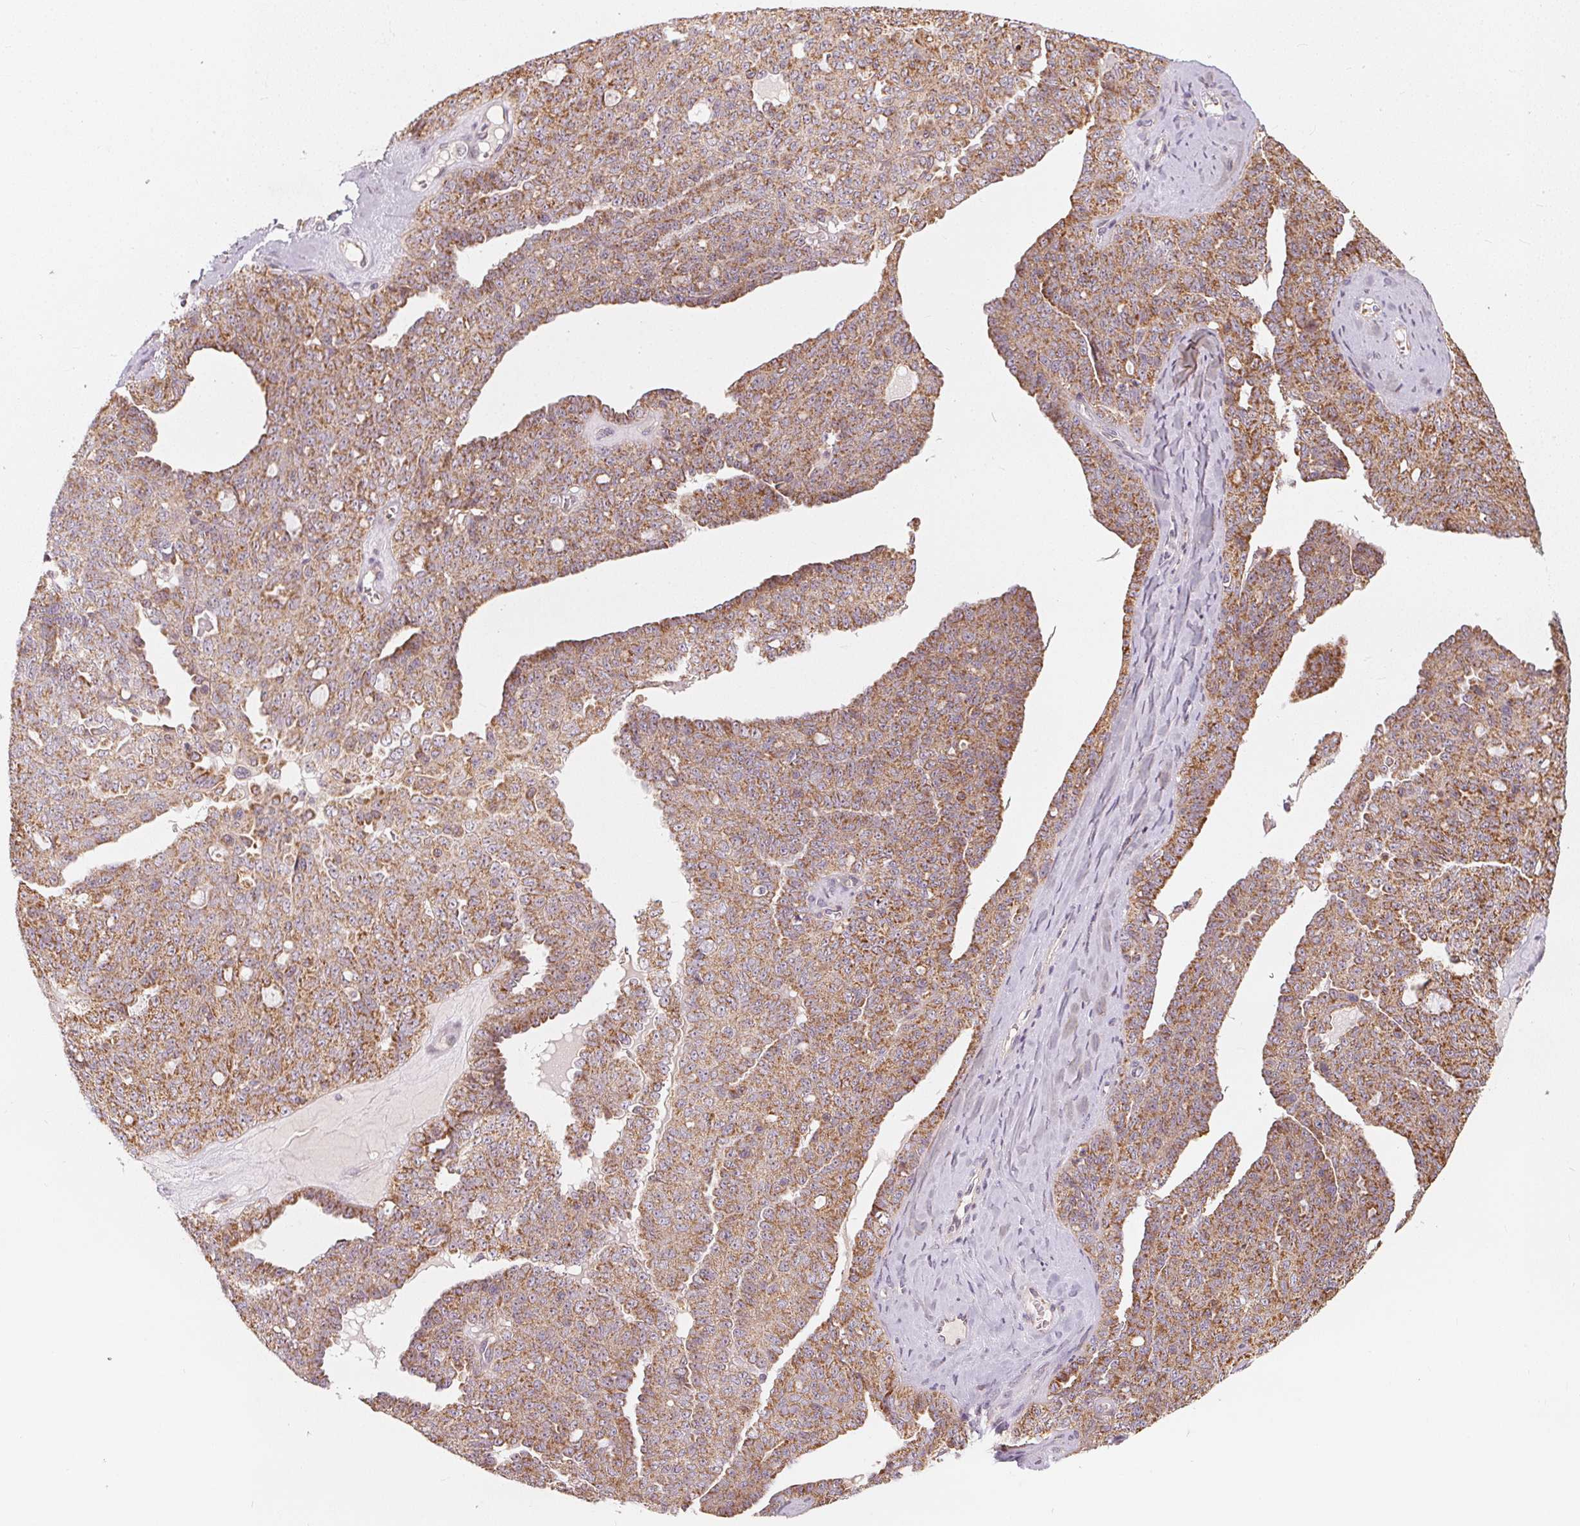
{"staining": {"intensity": "moderate", "quantity": ">75%", "location": "cytoplasmic/membranous"}, "tissue": "ovarian cancer", "cell_type": "Tumor cells", "image_type": "cancer", "snomed": [{"axis": "morphology", "description": "Cystadenocarcinoma, serous, NOS"}, {"axis": "topography", "description": "Ovary"}], "caption": "An immunohistochemistry (IHC) photomicrograph of tumor tissue is shown. Protein staining in brown highlights moderate cytoplasmic/membranous positivity in ovarian serous cystadenocarcinoma within tumor cells. (brown staining indicates protein expression, while blue staining denotes nuclei).", "gene": "MATCAP1", "patient": {"sex": "female", "age": 71}}